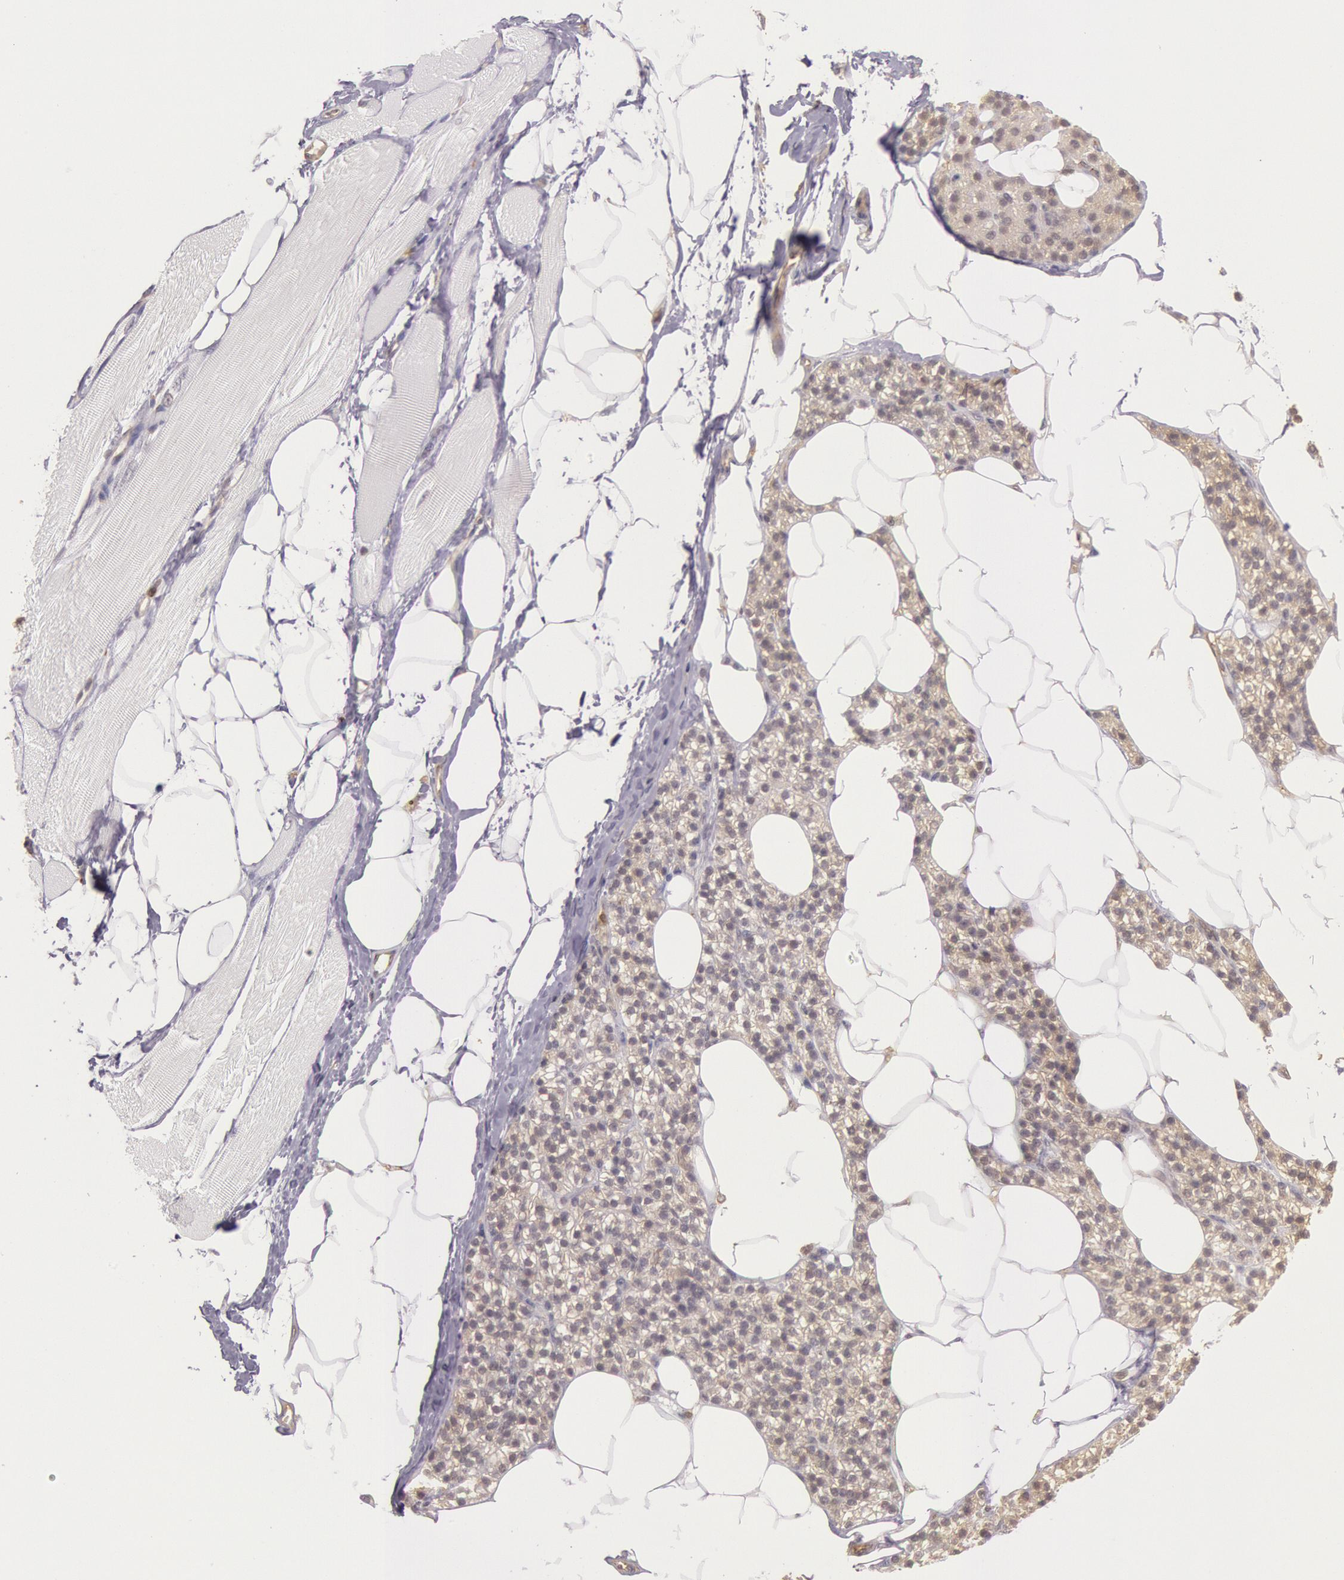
{"staining": {"intensity": "negative", "quantity": "none", "location": "none"}, "tissue": "skeletal muscle", "cell_type": "Myocytes", "image_type": "normal", "snomed": [{"axis": "morphology", "description": "Normal tissue, NOS"}, {"axis": "topography", "description": "Skeletal muscle"}, {"axis": "topography", "description": "Parathyroid gland"}], "caption": "Protein analysis of unremarkable skeletal muscle shows no significant expression in myocytes. (DAB immunohistochemistry (IHC) with hematoxylin counter stain).", "gene": "HIF1A", "patient": {"sex": "female", "age": 37}}